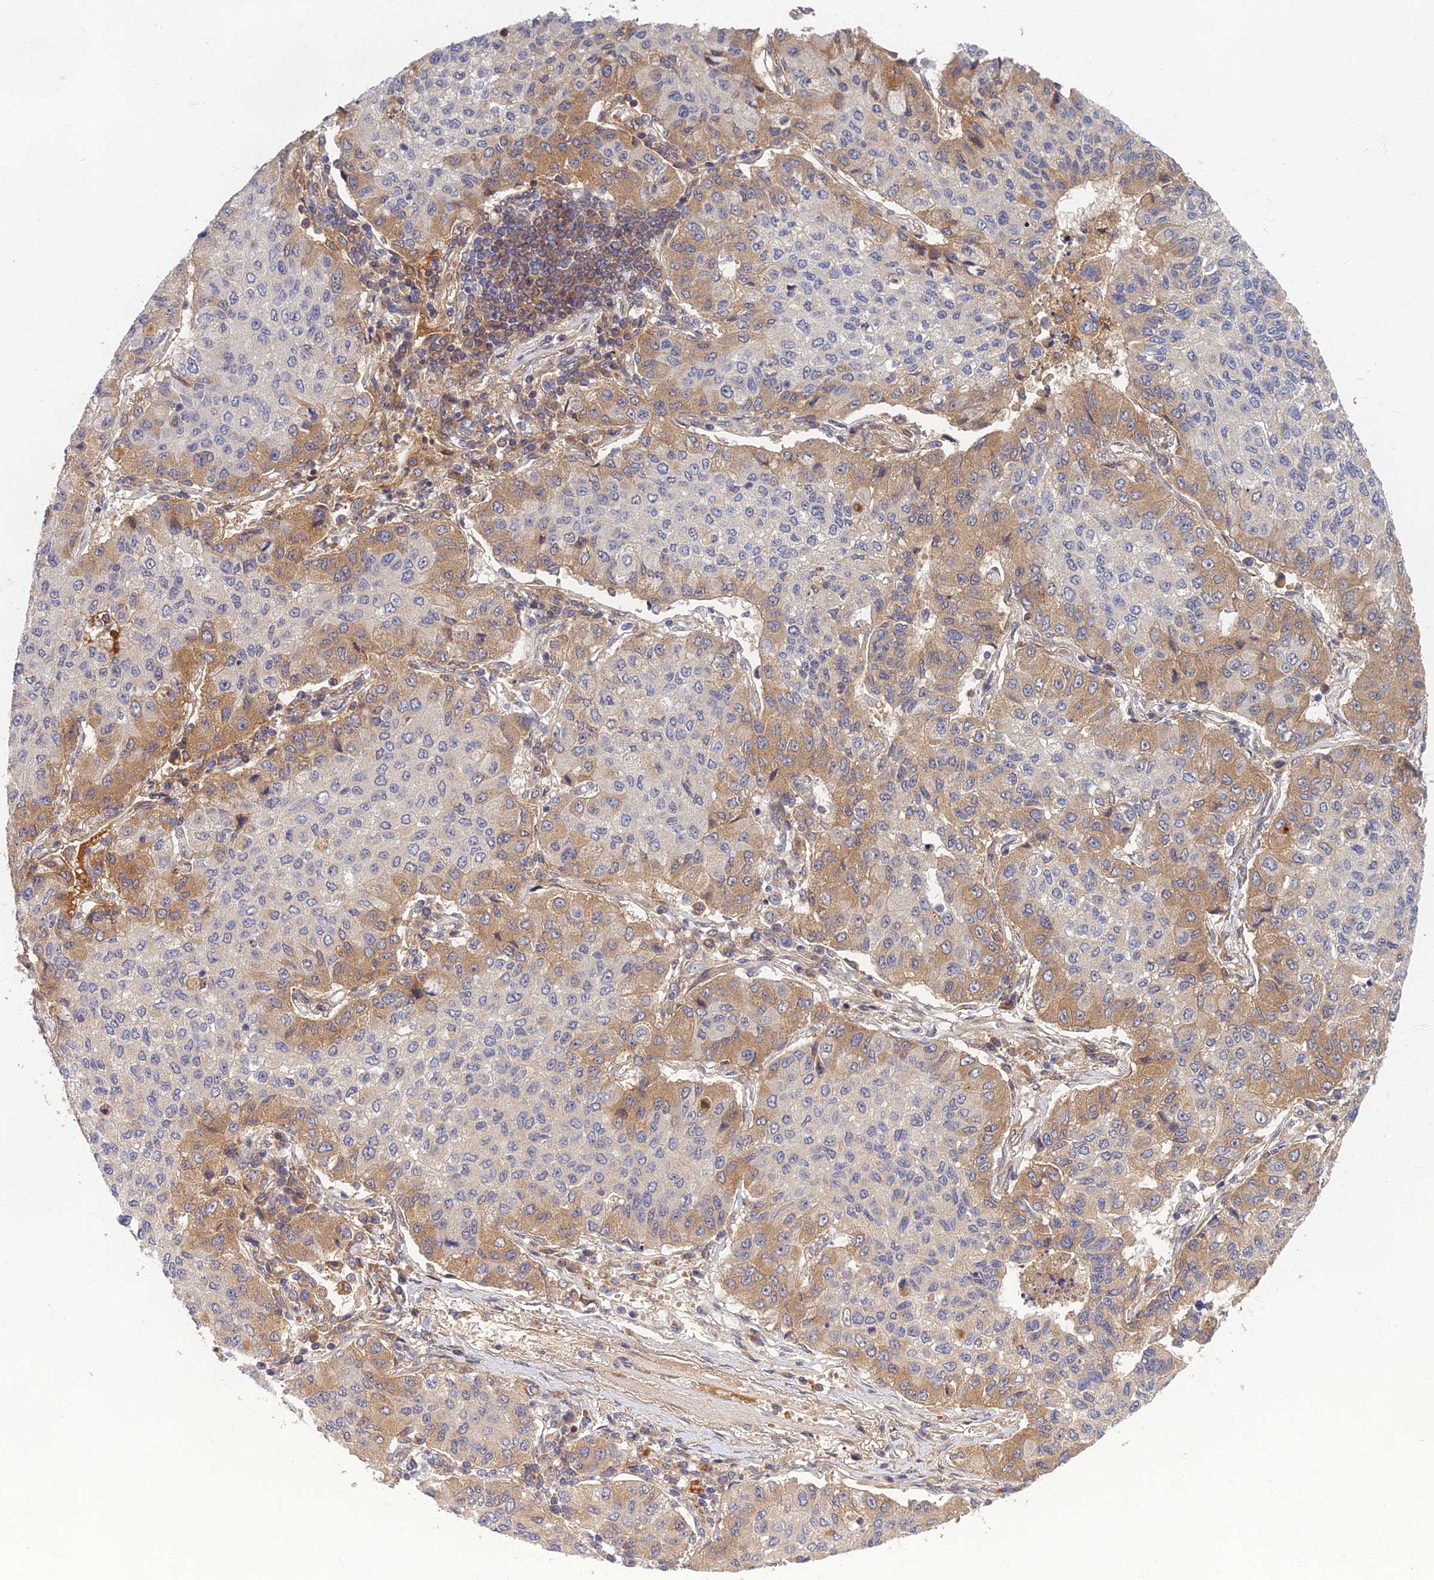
{"staining": {"intensity": "moderate", "quantity": "<25%", "location": "cytoplasmic/membranous"}, "tissue": "lung cancer", "cell_type": "Tumor cells", "image_type": "cancer", "snomed": [{"axis": "morphology", "description": "Squamous cell carcinoma, NOS"}, {"axis": "topography", "description": "Lung"}], "caption": "Lung cancer stained with IHC demonstrates moderate cytoplasmic/membranous positivity in approximately <25% of tumor cells. Immunohistochemistry (ihc) stains the protein in brown and the nuclei are stained blue.", "gene": "EARS2", "patient": {"sex": "male", "age": 74}}